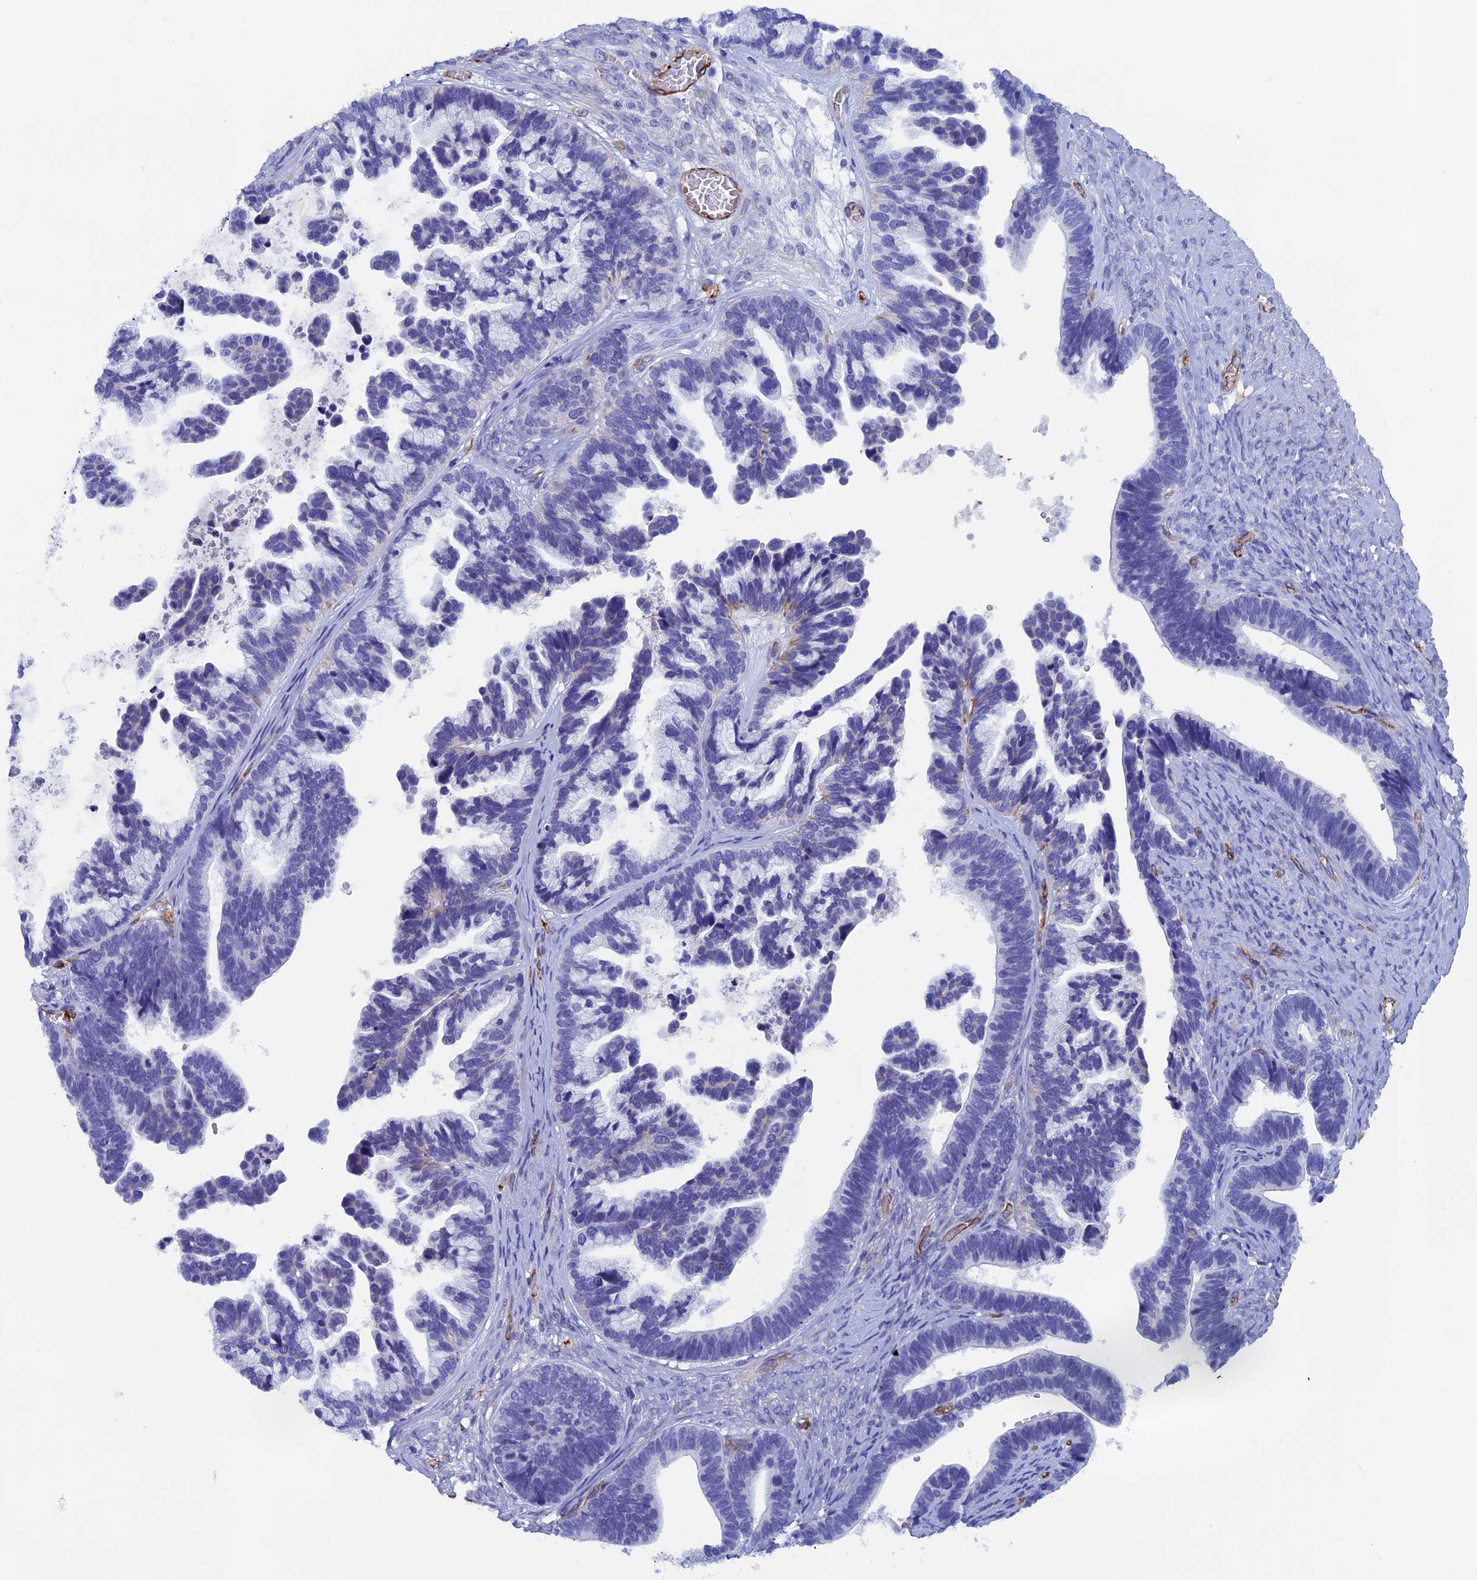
{"staining": {"intensity": "negative", "quantity": "none", "location": "none"}, "tissue": "ovarian cancer", "cell_type": "Tumor cells", "image_type": "cancer", "snomed": [{"axis": "morphology", "description": "Cystadenocarcinoma, serous, NOS"}, {"axis": "topography", "description": "Ovary"}], "caption": "IHC of serous cystadenocarcinoma (ovarian) demonstrates no positivity in tumor cells. (DAB immunohistochemistry (IHC), high magnification).", "gene": "INSYN1", "patient": {"sex": "female", "age": 56}}